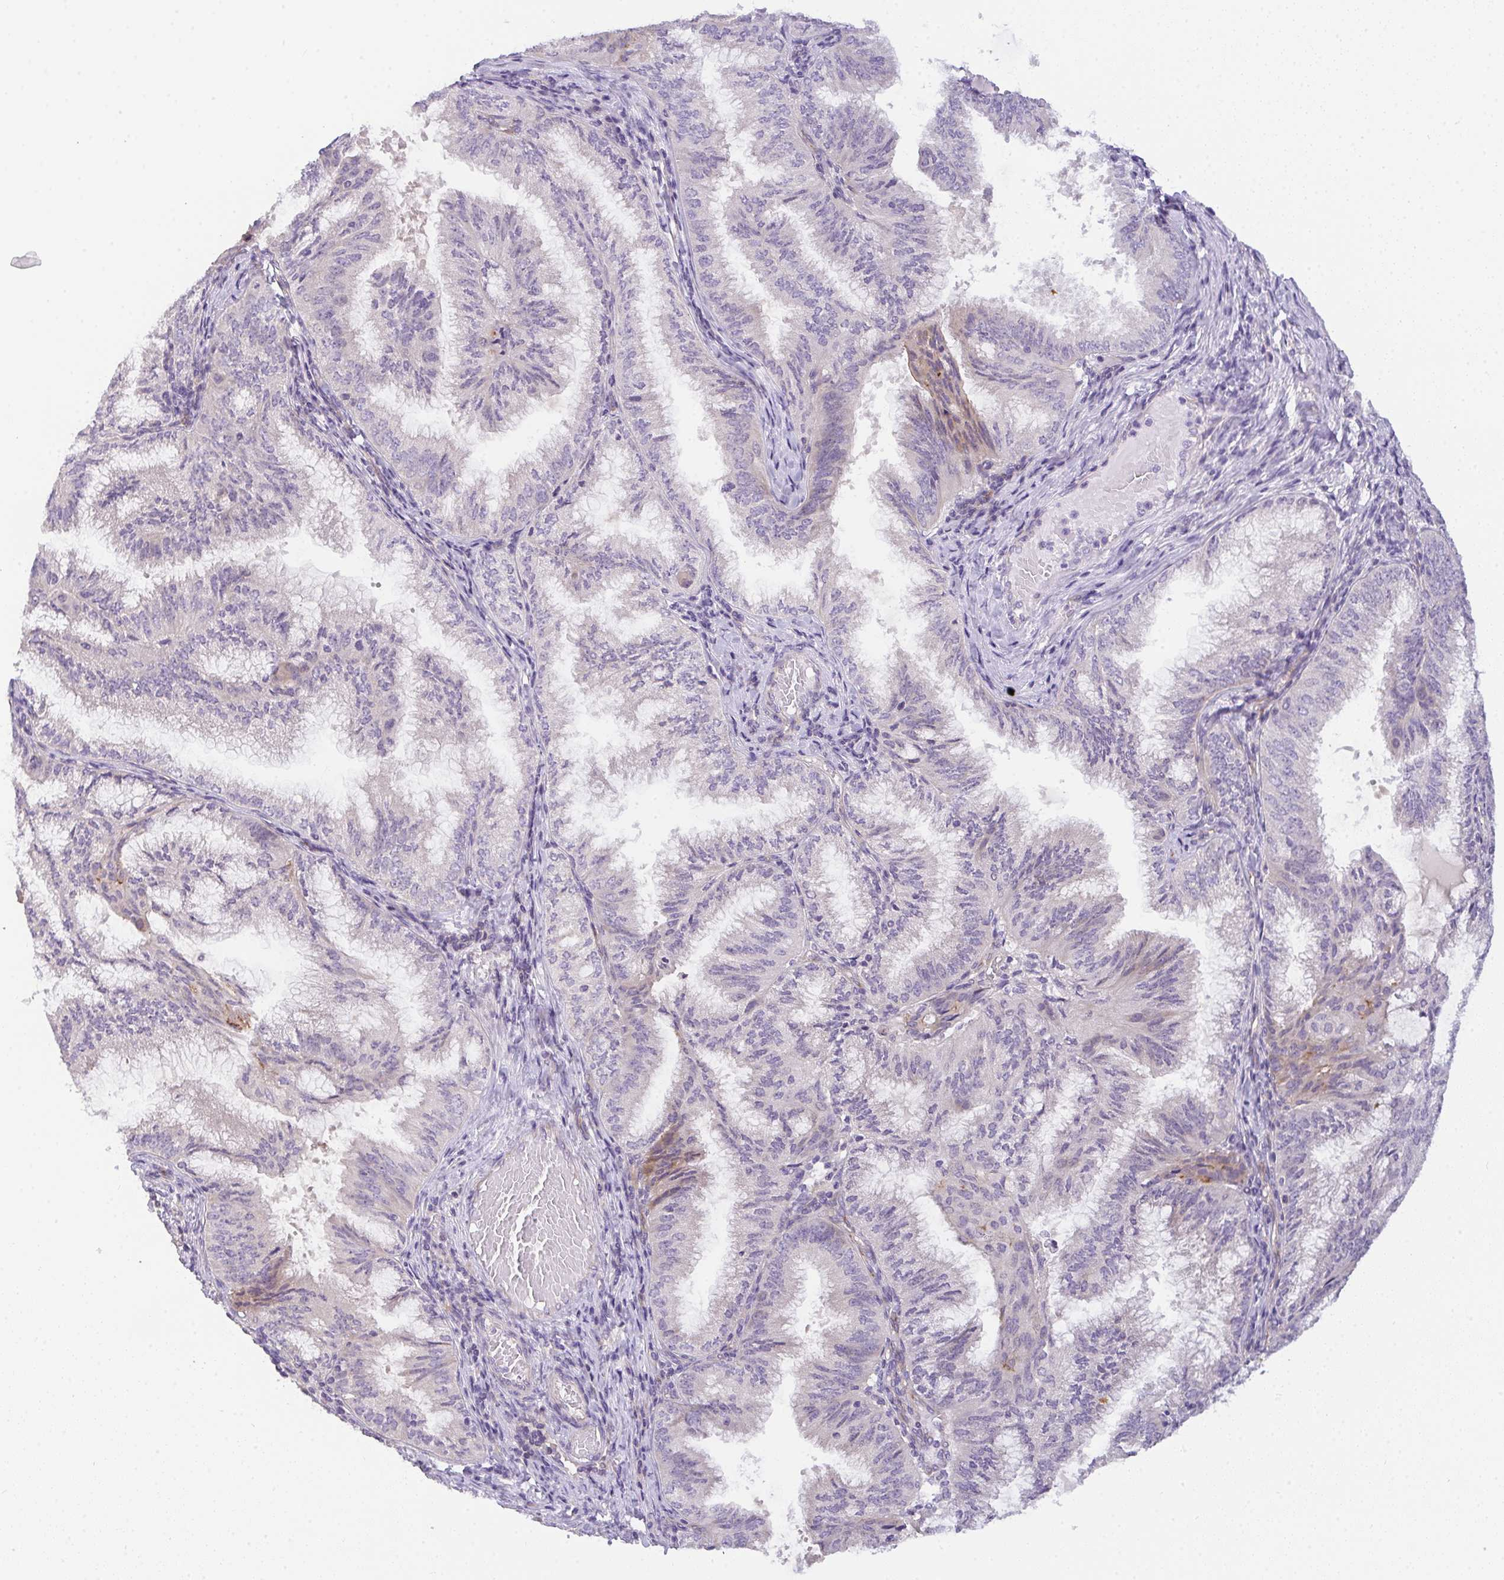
{"staining": {"intensity": "weak", "quantity": "<25%", "location": "cytoplasmic/membranous"}, "tissue": "endometrial cancer", "cell_type": "Tumor cells", "image_type": "cancer", "snomed": [{"axis": "morphology", "description": "Adenocarcinoma, NOS"}, {"axis": "topography", "description": "Endometrium"}], "caption": "This is a image of immunohistochemistry (IHC) staining of endometrial cancer (adenocarcinoma), which shows no staining in tumor cells.", "gene": "FILIP1", "patient": {"sex": "female", "age": 49}}